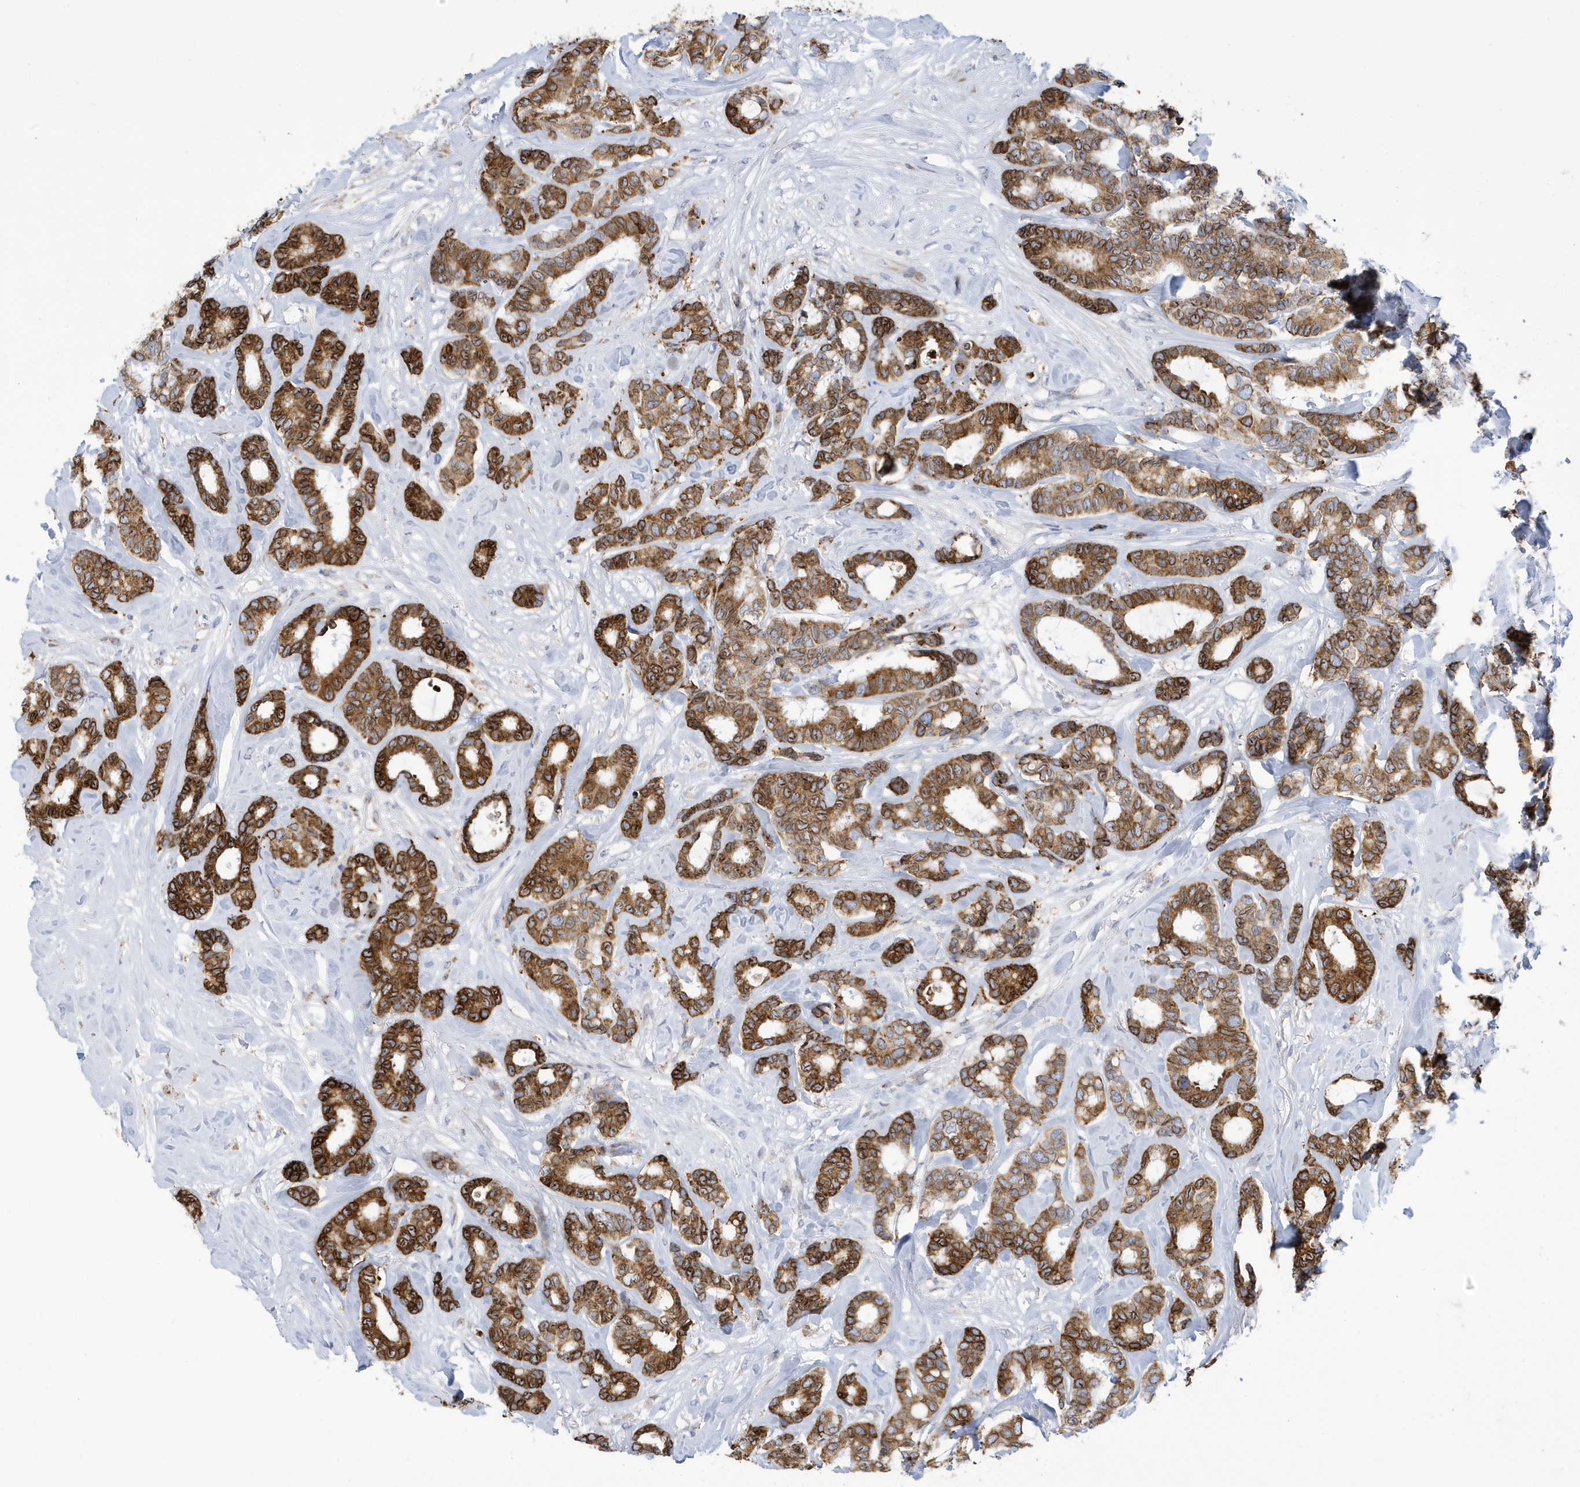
{"staining": {"intensity": "moderate", "quantity": ">75%", "location": "cytoplasmic/membranous"}, "tissue": "breast cancer", "cell_type": "Tumor cells", "image_type": "cancer", "snomed": [{"axis": "morphology", "description": "Duct carcinoma"}, {"axis": "topography", "description": "Breast"}], "caption": "This is a histology image of immunohistochemistry staining of breast cancer, which shows moderate staining in the cytoplasmic/membranous of tumor cells.", "gene": "SEMA3F", "patient": {"sex": "female", "age": 87}}